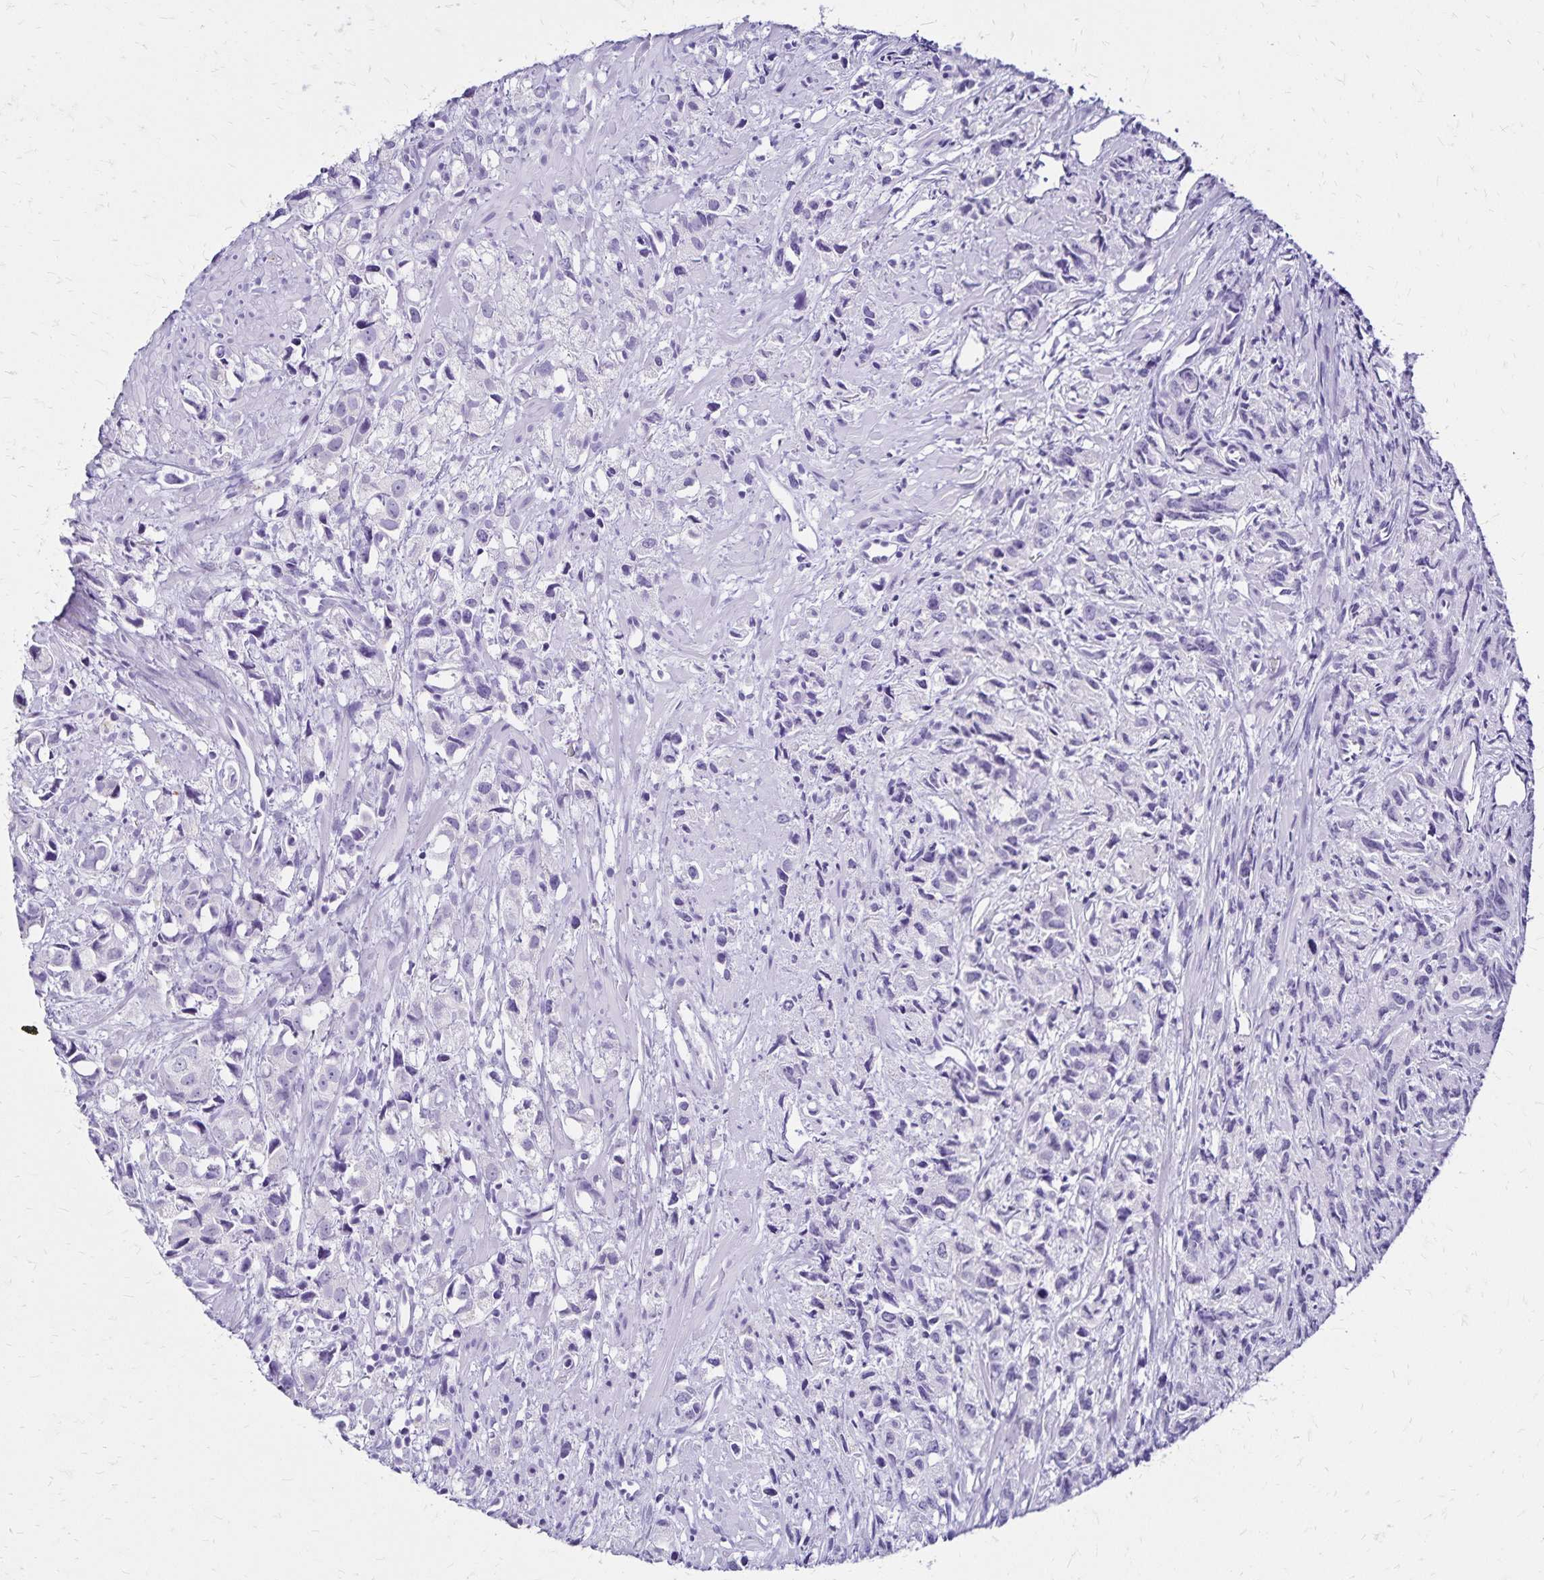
{"staining": {"intensity": "negative", "quantity": "none", "location": "none"}, "tissue": "prostate cancer", "cell_type": "Tumor cells", "image_type": "cancer", "snomed": [{"axis": "morphology", "description": "Adenocarcinoma, High grade"}, {"axis": "topography", "description": "Prostate"}], "caption": "This is an immunohistochemistry (IHC) histopathology image of prostate adenocarcinoma (high-grade). There is no staining in tumor cells.", "gene": "LIN28B", "patient": {"sex": "male", "age": 58}}